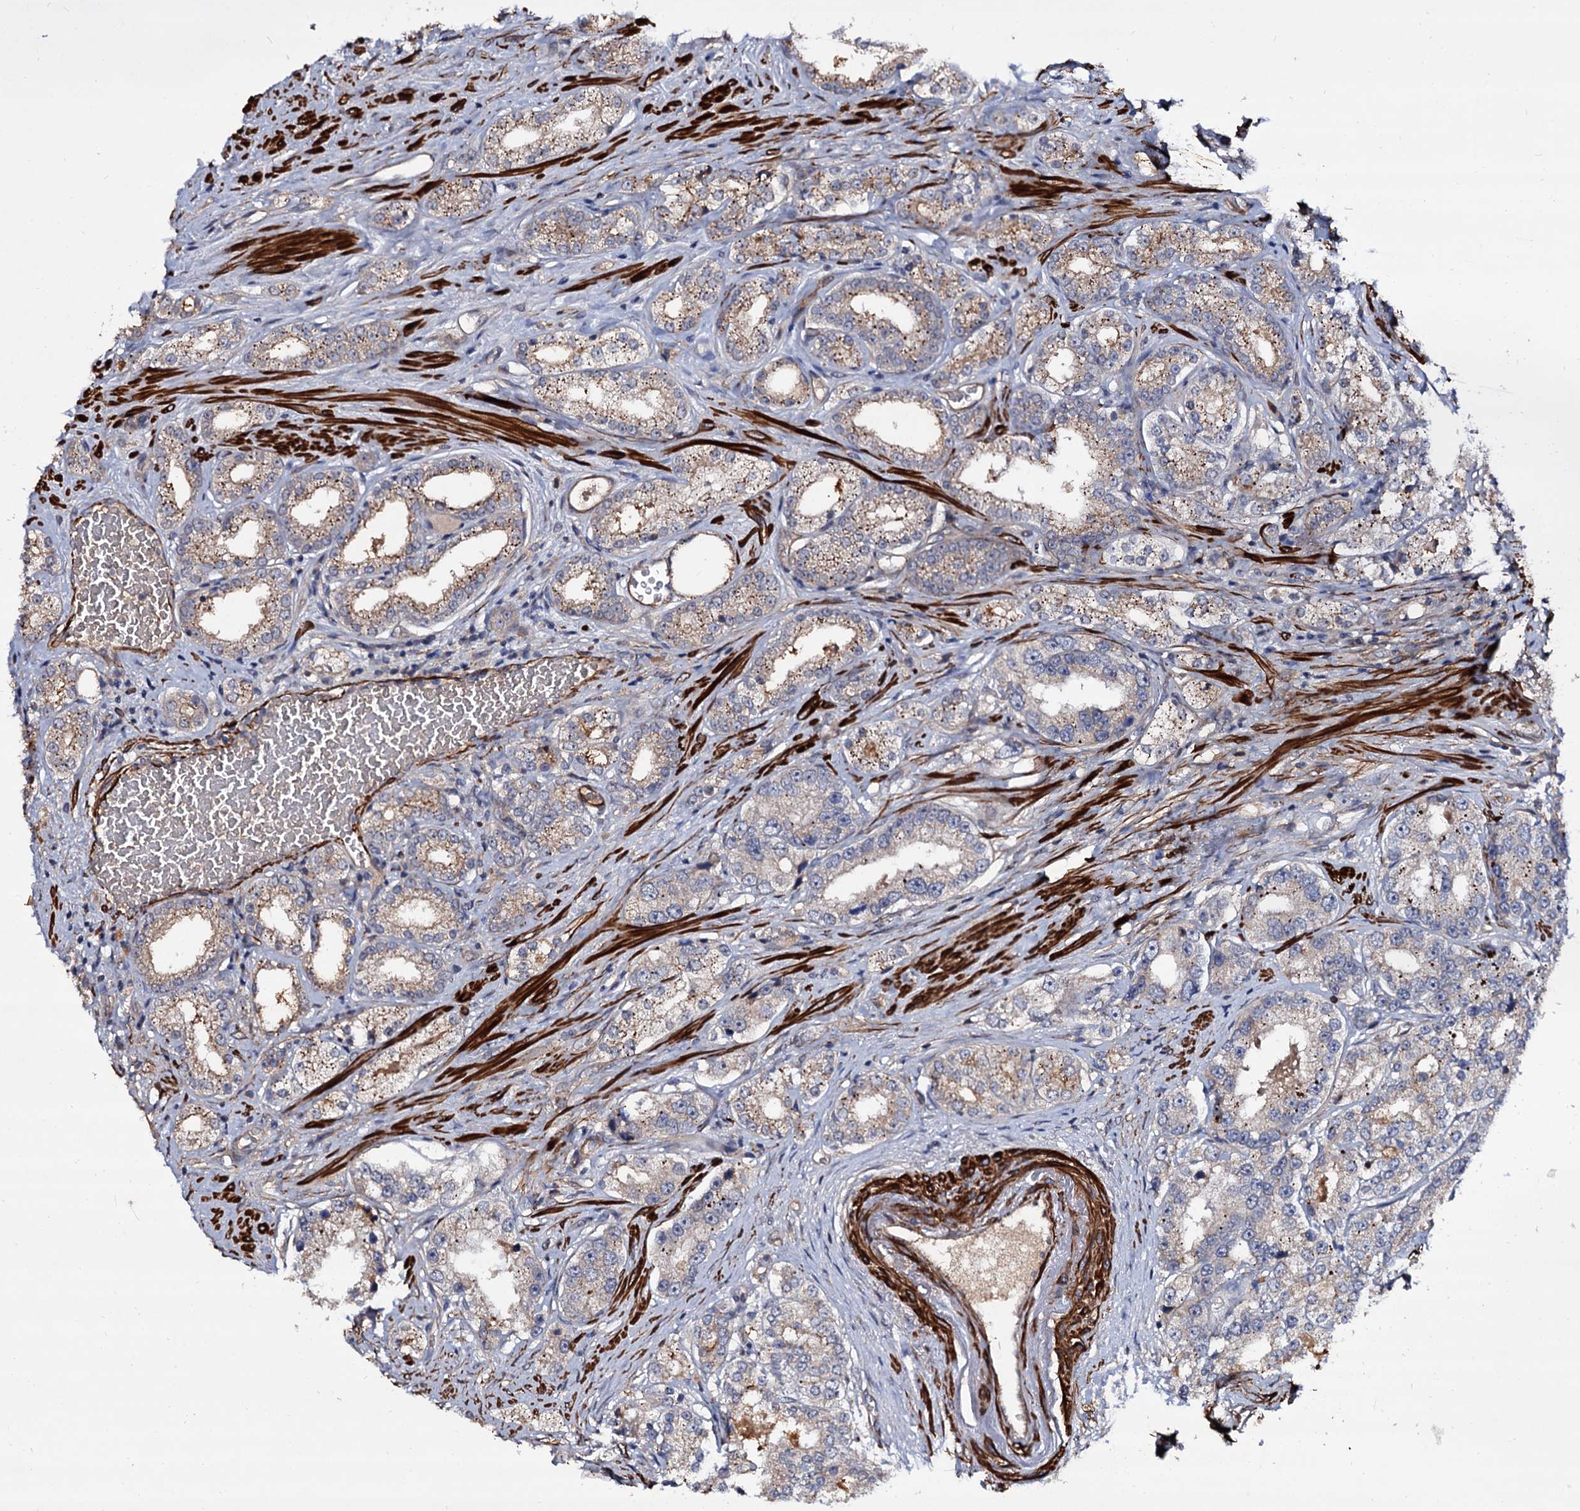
{"staining": {"intensity": "weak", "quantity": ">75%", "location": "cytoplasmic/membranous"}, "tissue": "prostate cancer", "cell_type": "Tumor cells", "image_type": "cancer", "snomed": [{"axis": "morphology", "description": "Normal tissue, NOS"}, {"axis": "morphology", "description": "Adenocarcinoma, High grade"}, {"axis": "topography", "description": "Prostate"}], "caption": "This micrograph demonstrates adenocarcinoma (high-grade) (prostate) stained with immunohistochemistry to label a protein in brown. The cytoplasmic/membranous of tumor cells show weak positivity for the protein. Nuclei are counter-stained blue.", "gene": "ISM2", "patient": {"sex": "male", "age": 83}}